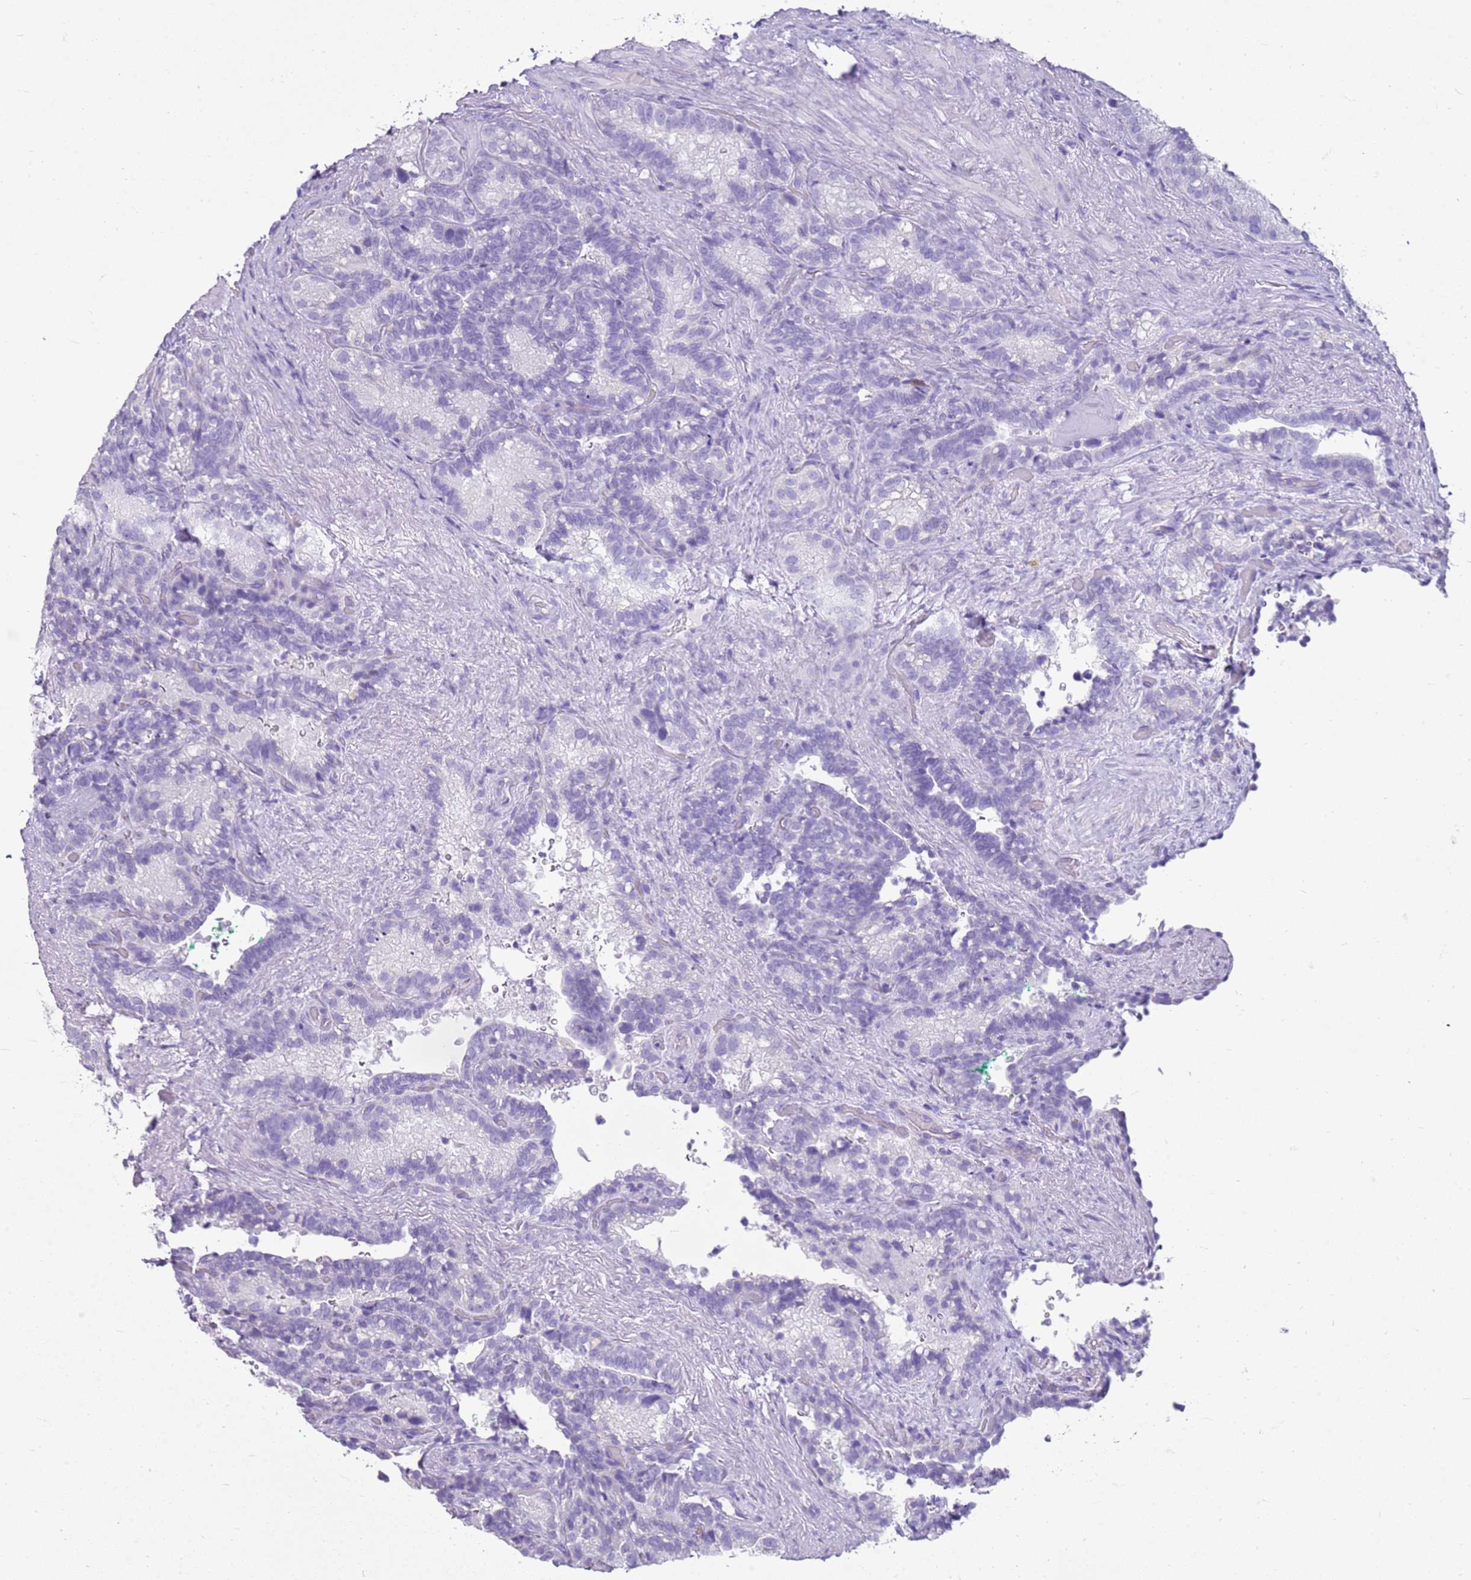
{"staining": {"intensity": "negative", "quantity": "none", "location": "none"}, "tissue": "seminal vesicle", "cell_type": "Glandular cells", "image_type": "normal", "snomed": [{"axis": "morphology", "description": "Normal tissue, NOS"}, {"axis": "topography", "description": "Seminal veicle"}], "caption": "Glandular cells show no significant positivity in normal seminal vesicle. The staining is performed using DAB (3,3'-diaminobenzidine) brown chromogen with nuclei counter-stained in using hematoxylin.", "gene": "CA8", "patient": {"sex": "male", "age": 62}}